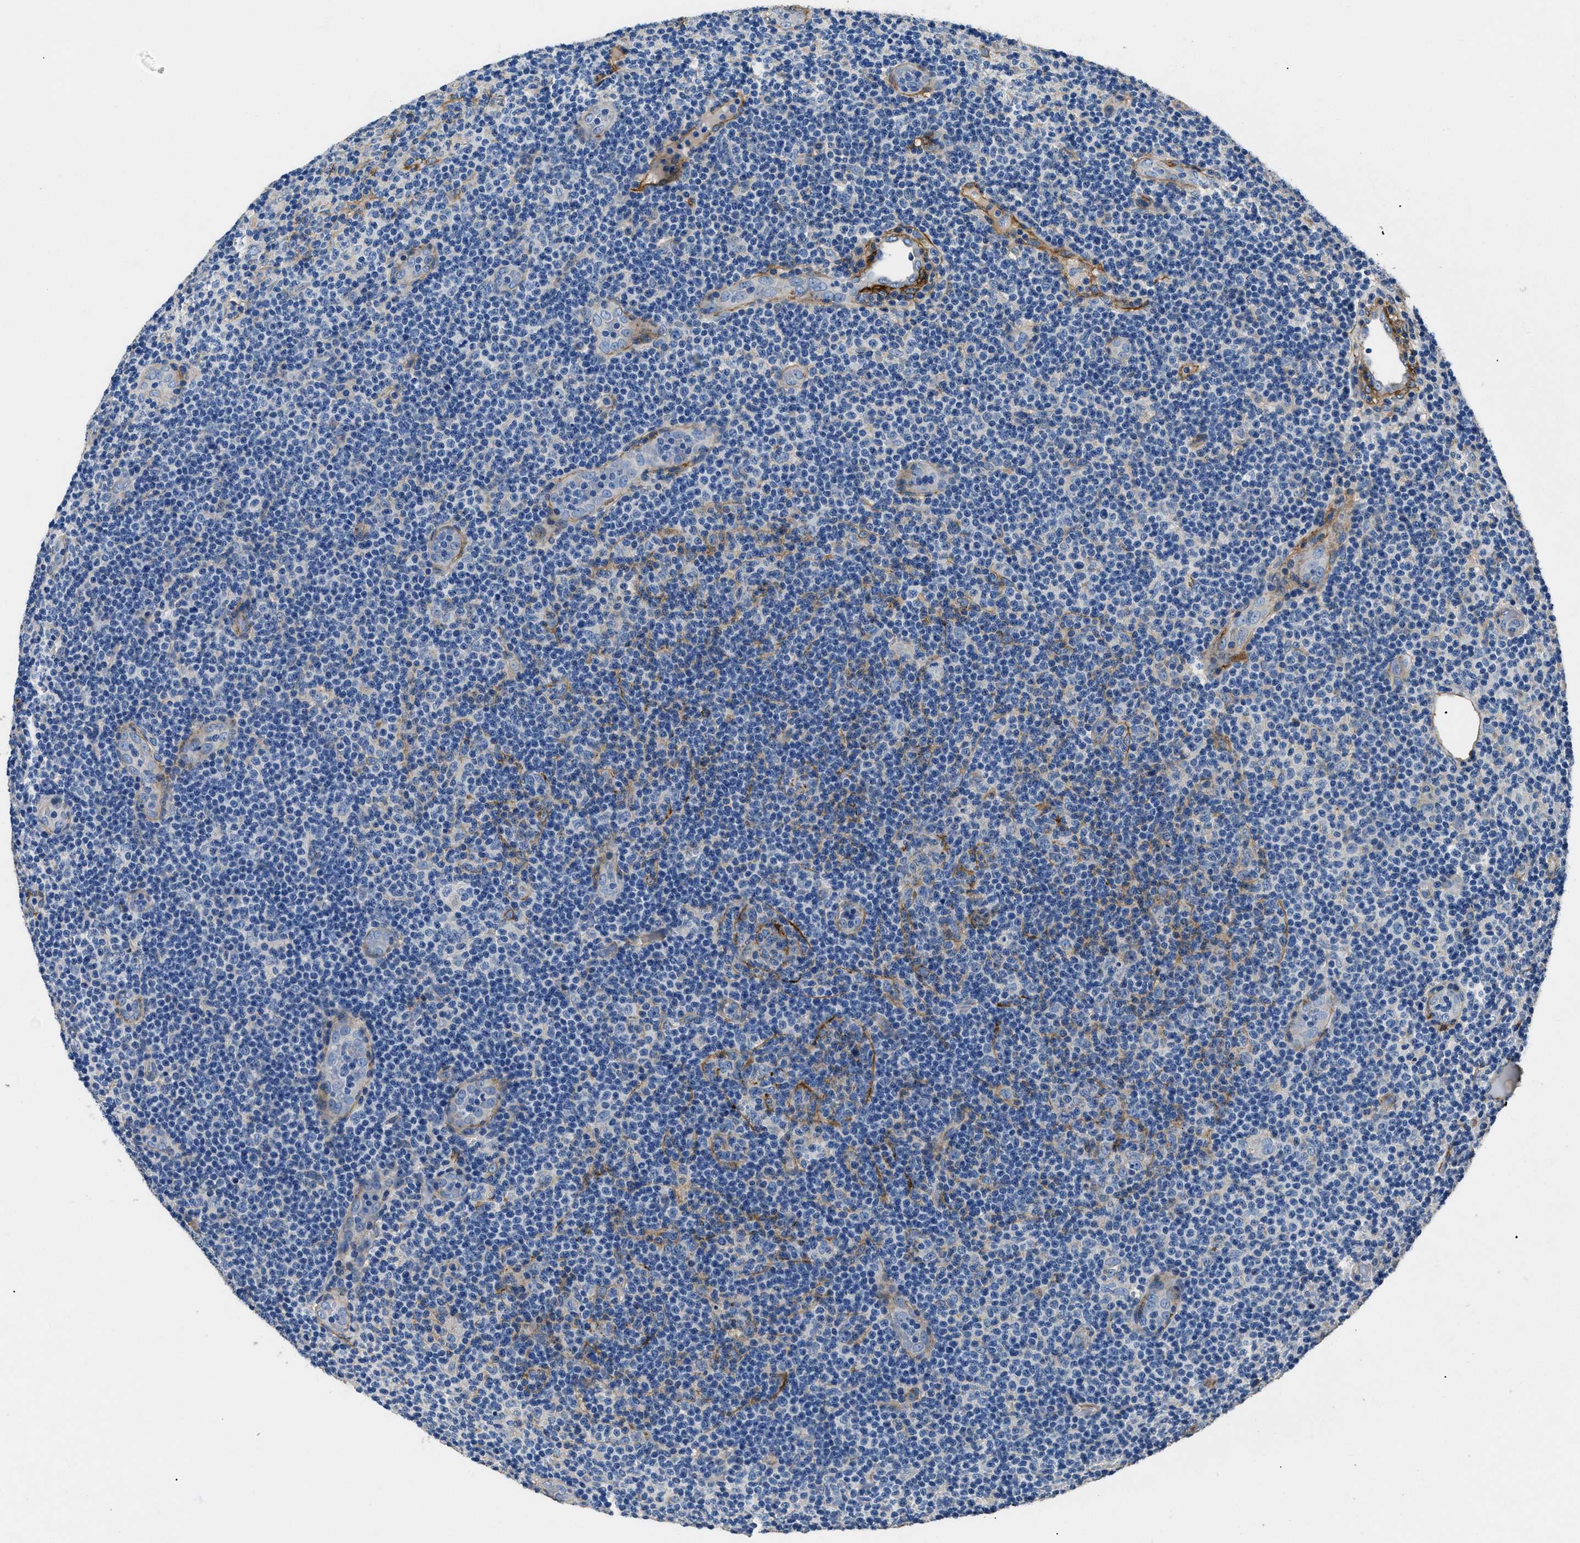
{"staining": {"intensity": "negative", "quantity": "none", "location": "none"}, "tissue": "lymphoma", "cell_type": "Tumor cells", "image_type": "cancer", "snomed": [{"axis": "morphology", "description": "Malignant lymphoma, non-Hodgkin's type, Low grade"}, {"axis": "topography", "description": "Lymph node"}], "caption": "Low-grade malignant lymphoma, non-Hodgkin's type was stained to show a protein in brown. There is no significant expression in tumor cells.", "gene": "CD276", "patient": {"sex": "male", "age": 83}}